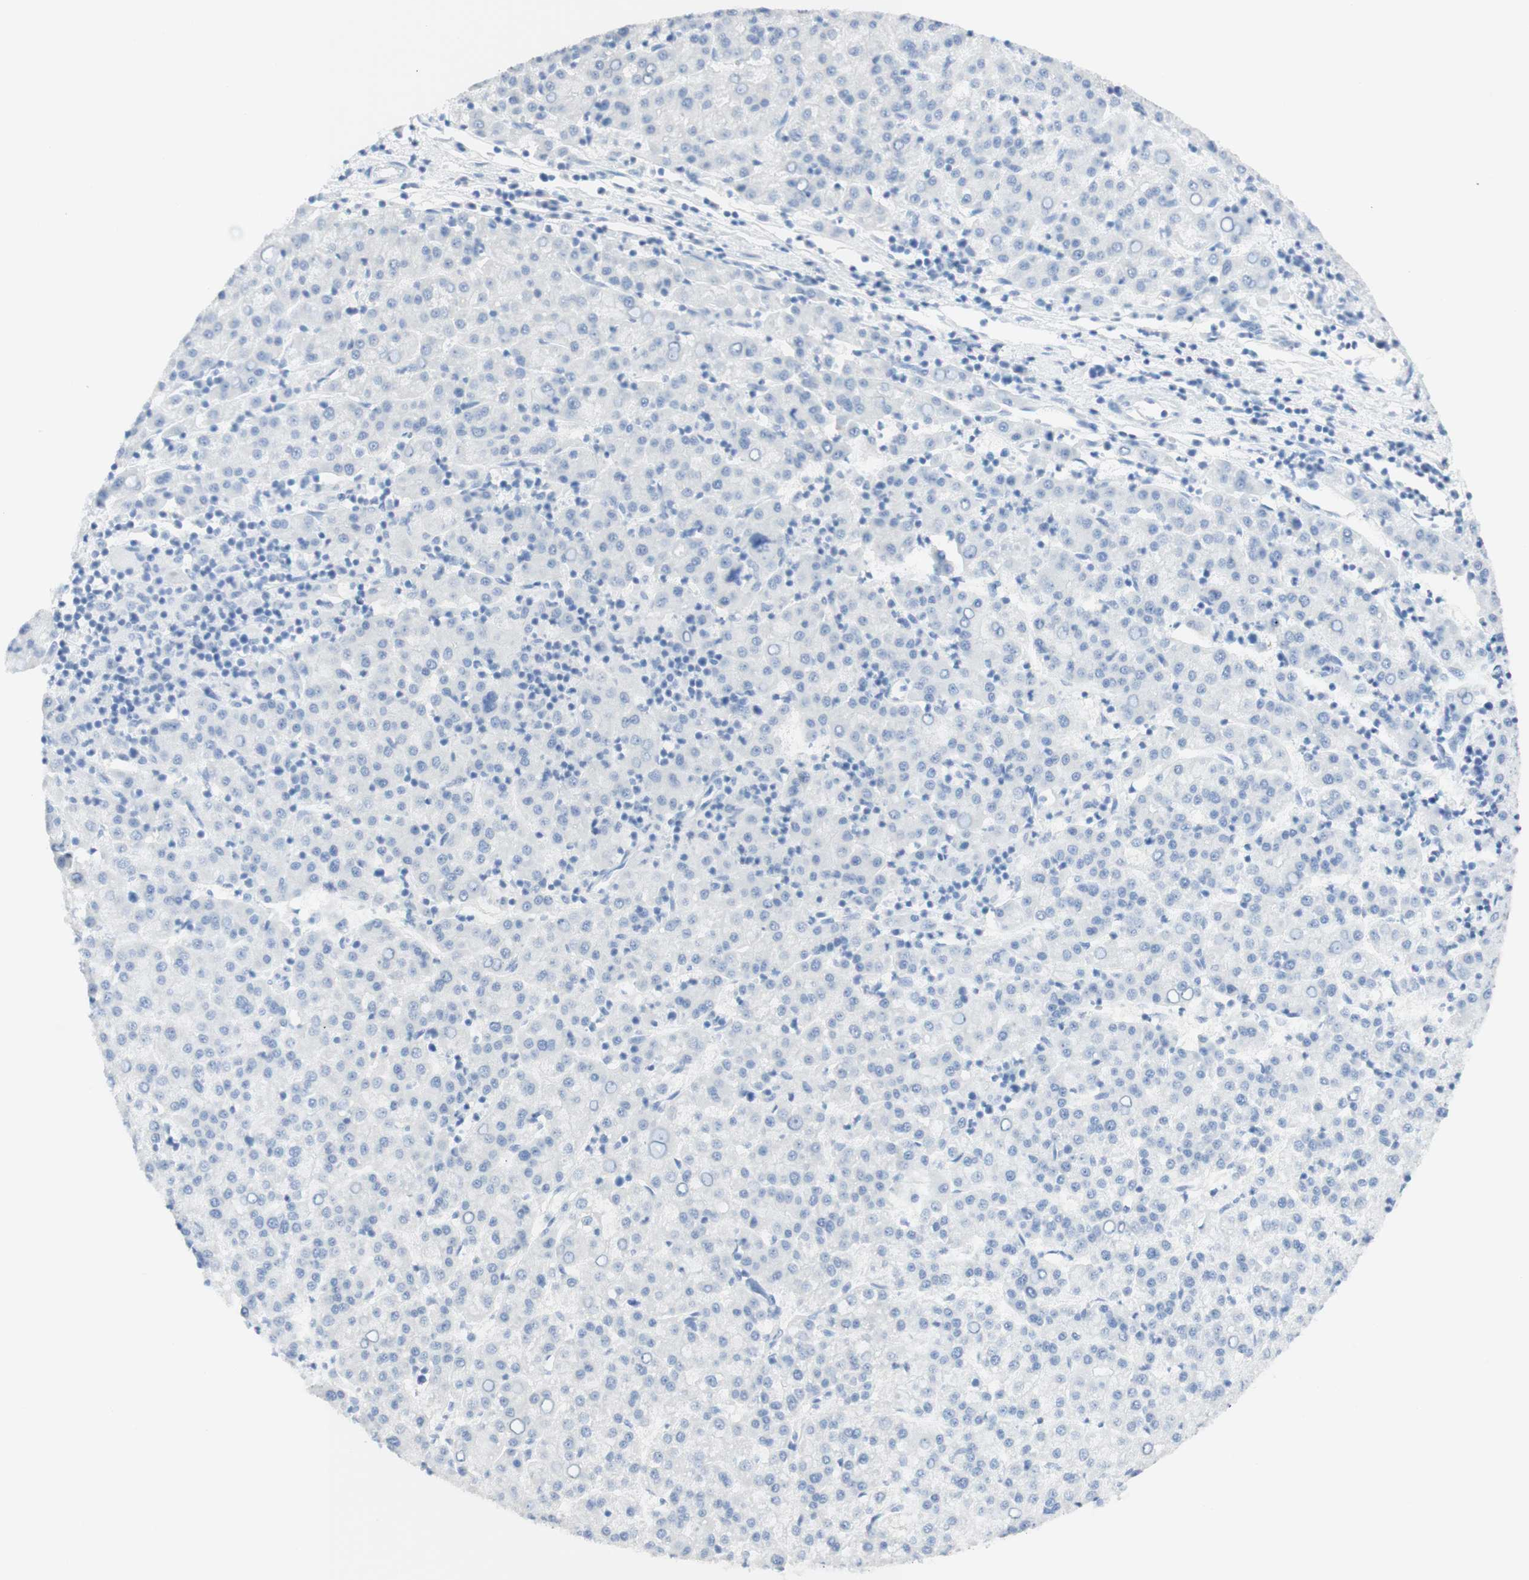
{"staining": {"intensity": "negative", "quantity": "none", "location": "none"}, "tissue": "liver cancer", "cell_type": "Tumor cells", "image_type": "cancer", "snomed": [{"axis": "morphology", "description": "Carcinoma, Hepatocellular, NOS"}, {"axis": "topography", "description": "Liver"}], "caption": "IHC photomicrograph of neoplastic tissue: liver hepatocellular carcinoma stained with DAB displays no significant protein staining in tumor cells.", "gene": "TPO", "patient": {"sex": "female", "age": 58}}